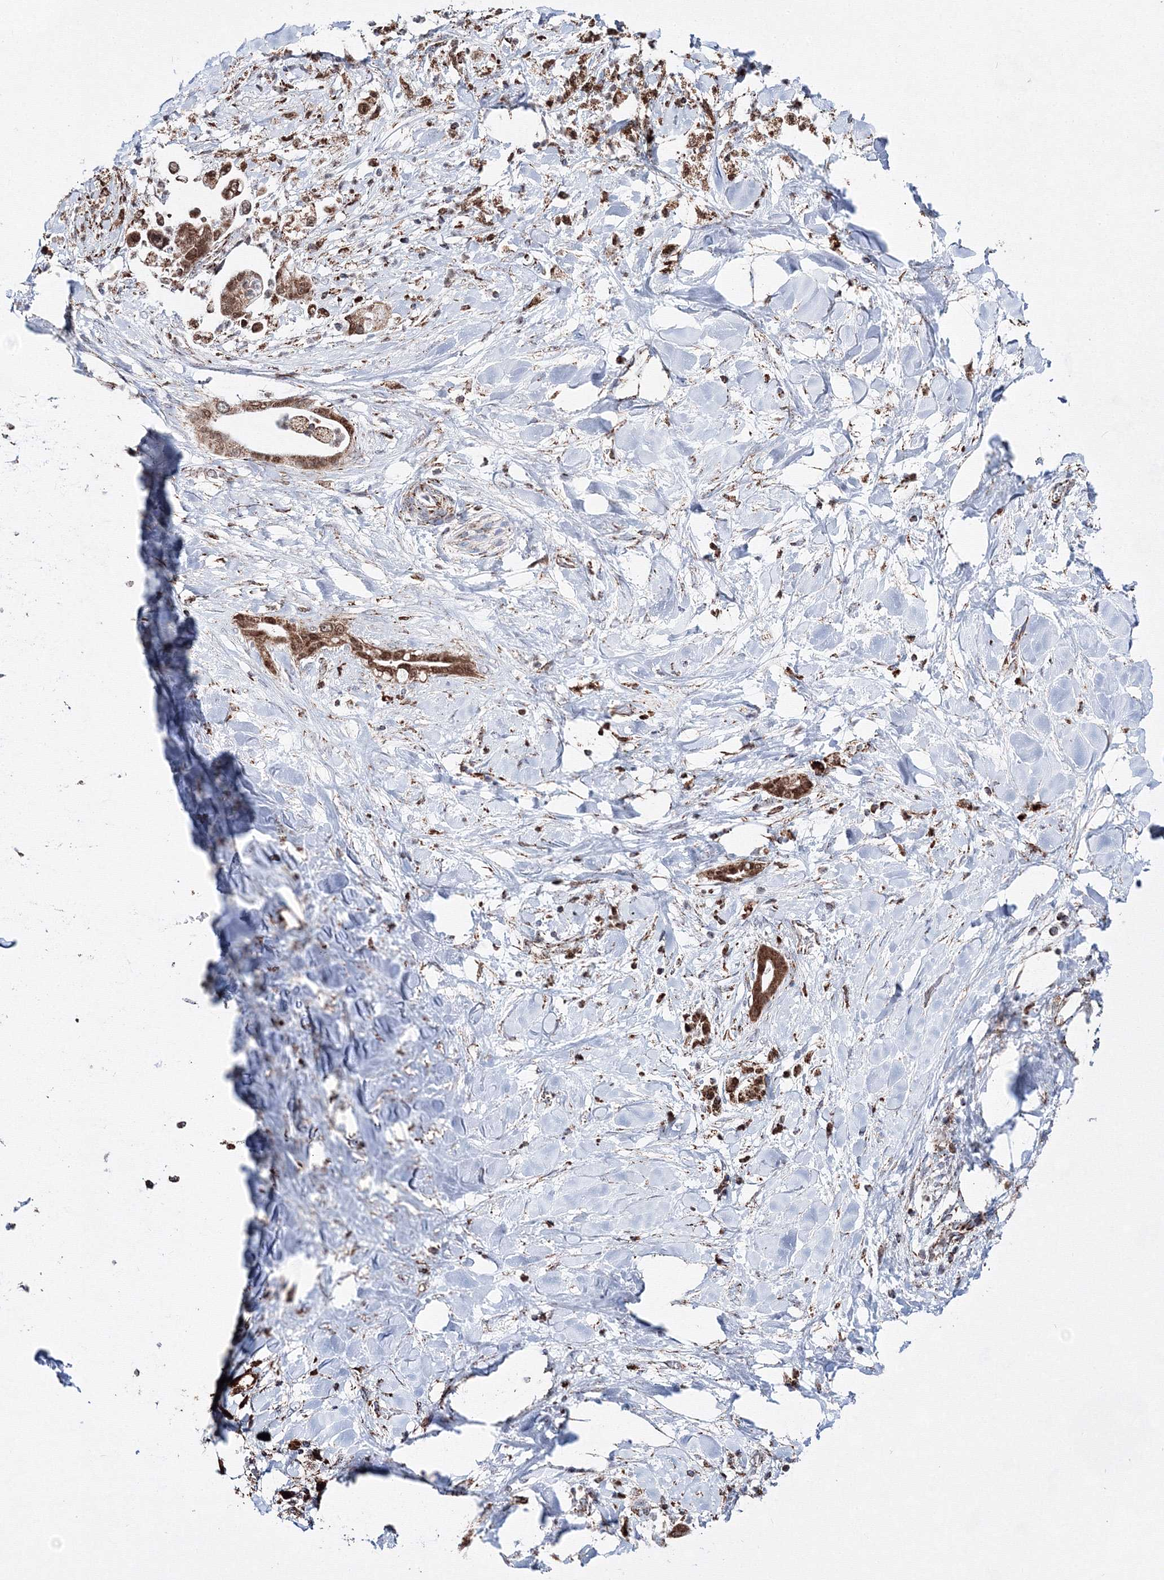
{"staining": {"intensity": "moderate", "quantity": ">75%", "location": "cytoplasmic/membranous"}, "tissue": "liver cancer", "cell_type": "Tumor cells", "image_type": "cancer", "snomed": [{"axis": "morphology", "description": "Cholangiocarcinoma"}, {"axis": "topography", "description": "Liver"}], "caption": "A brown stain labels moderate cytoplasmic/membranous expression of a protein in cholangiocarcinoma (liver) tumor cells.", "gene": "HADHB", "patient": {"sex": "female", "age": 54}}